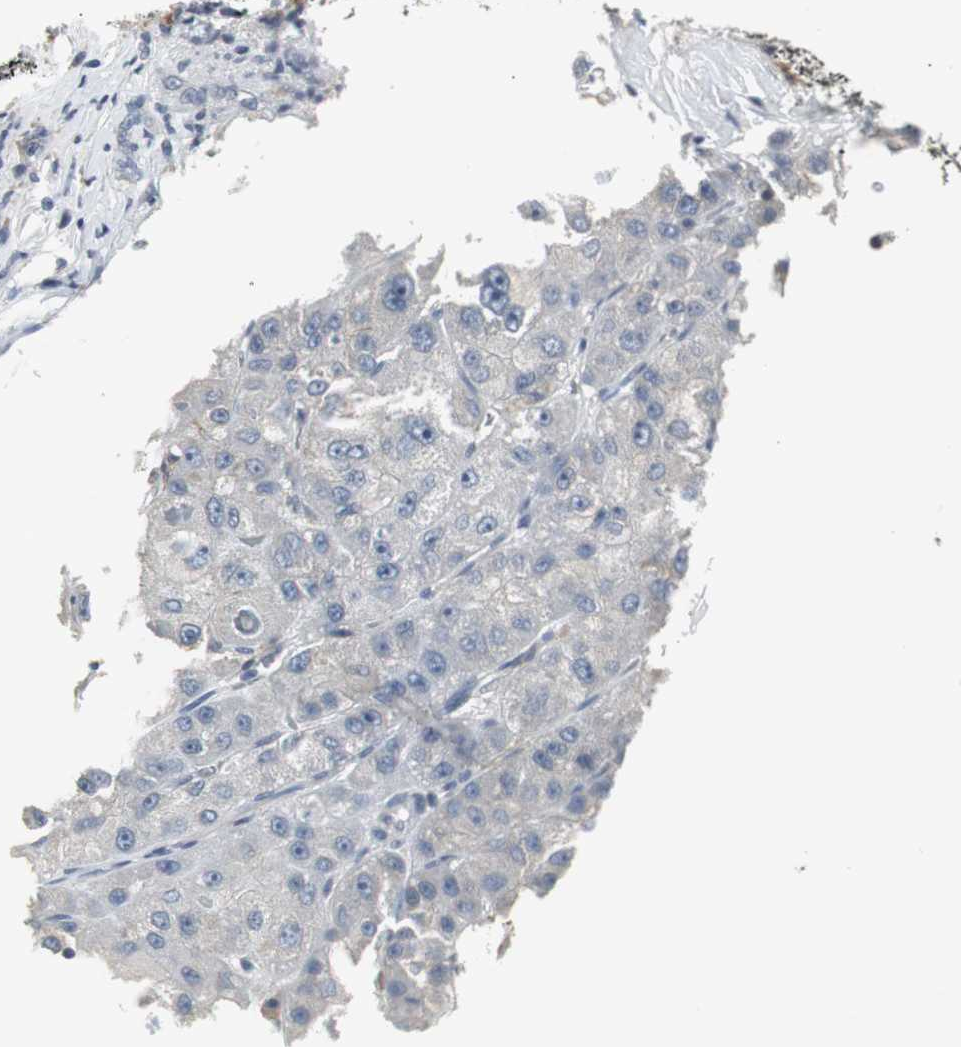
{"staining": {"intensity": "negative", "quantity": "none", "location": "none"}, "tissue": "liver cancer", "cell_type": "Tumor cells", "image_type": "cancer", "snomed": [{"axis": "morphology", "description": "Carcinoma, Hepatocellular, NOS"}, {"axis": "topography", "description": "Liver"}], "caption": "Immunohistochemistry of liver cancer (hepatocellular carcinoma) shows no positivity in tumor cells.", "gene": "SLC2A5", "patient": {"sex": "male", "age": 80}}